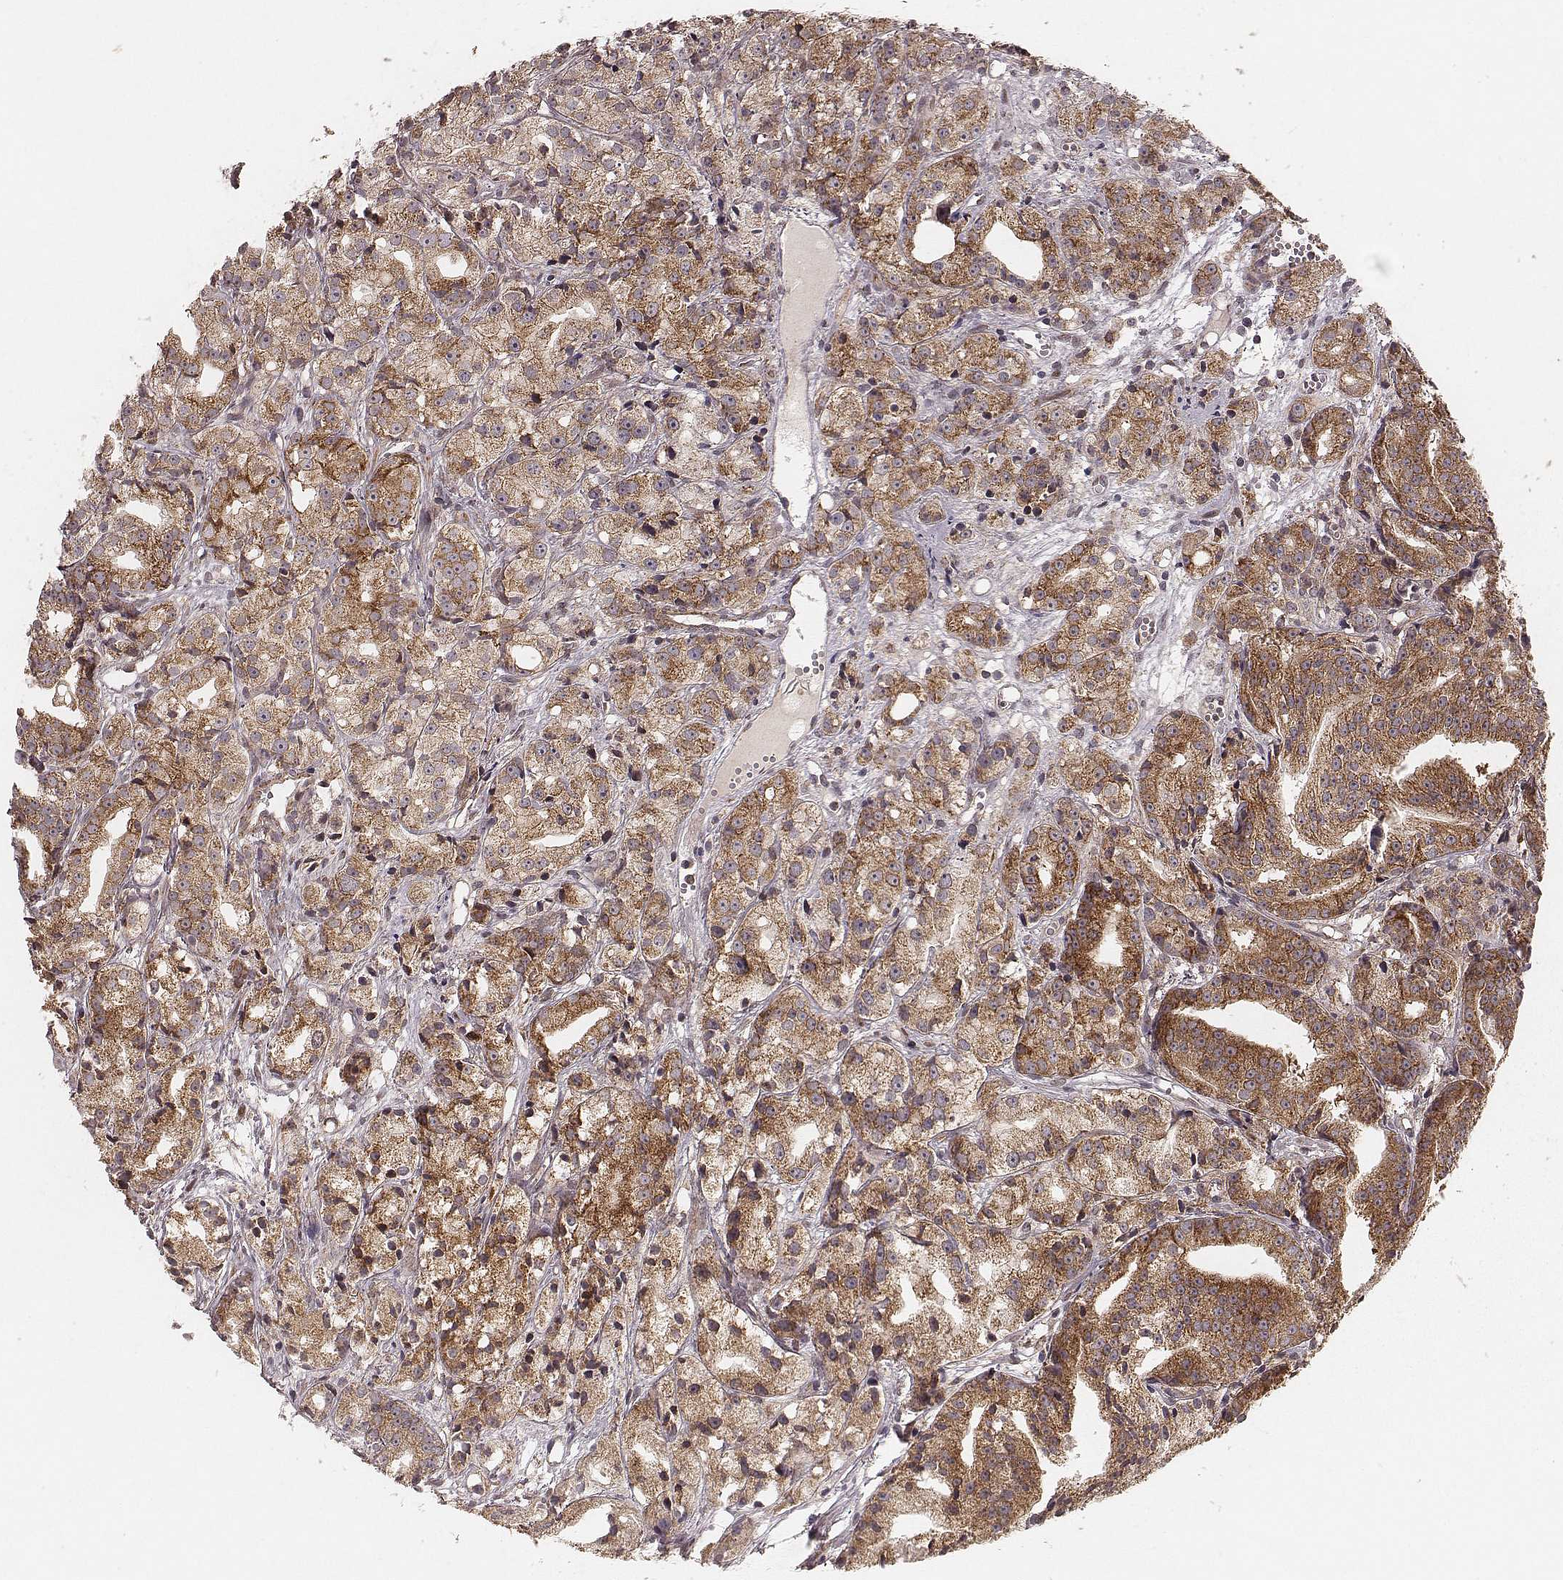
{"staining": {"intensity": "moderate", "quantity": ">75%", "location": "cytoplasmic/membranous"}, "tissue": "prostate cancer", "cell_type": "Tumor cells", "image_type": "cancer", "snomed": [{"axis": "morphology", "description": "Adenocarcinoma, Medium grade"}, {"axis": "topography", "description": "Prostate"}], "caption": "Prostate cancer stained with a brown dye exhibits moderate cytoplasmic/membranous positive expression in about >75% of tumor cells.", "gene": "NDUFA7", "patient": {"sex": "male", "age": 74}}